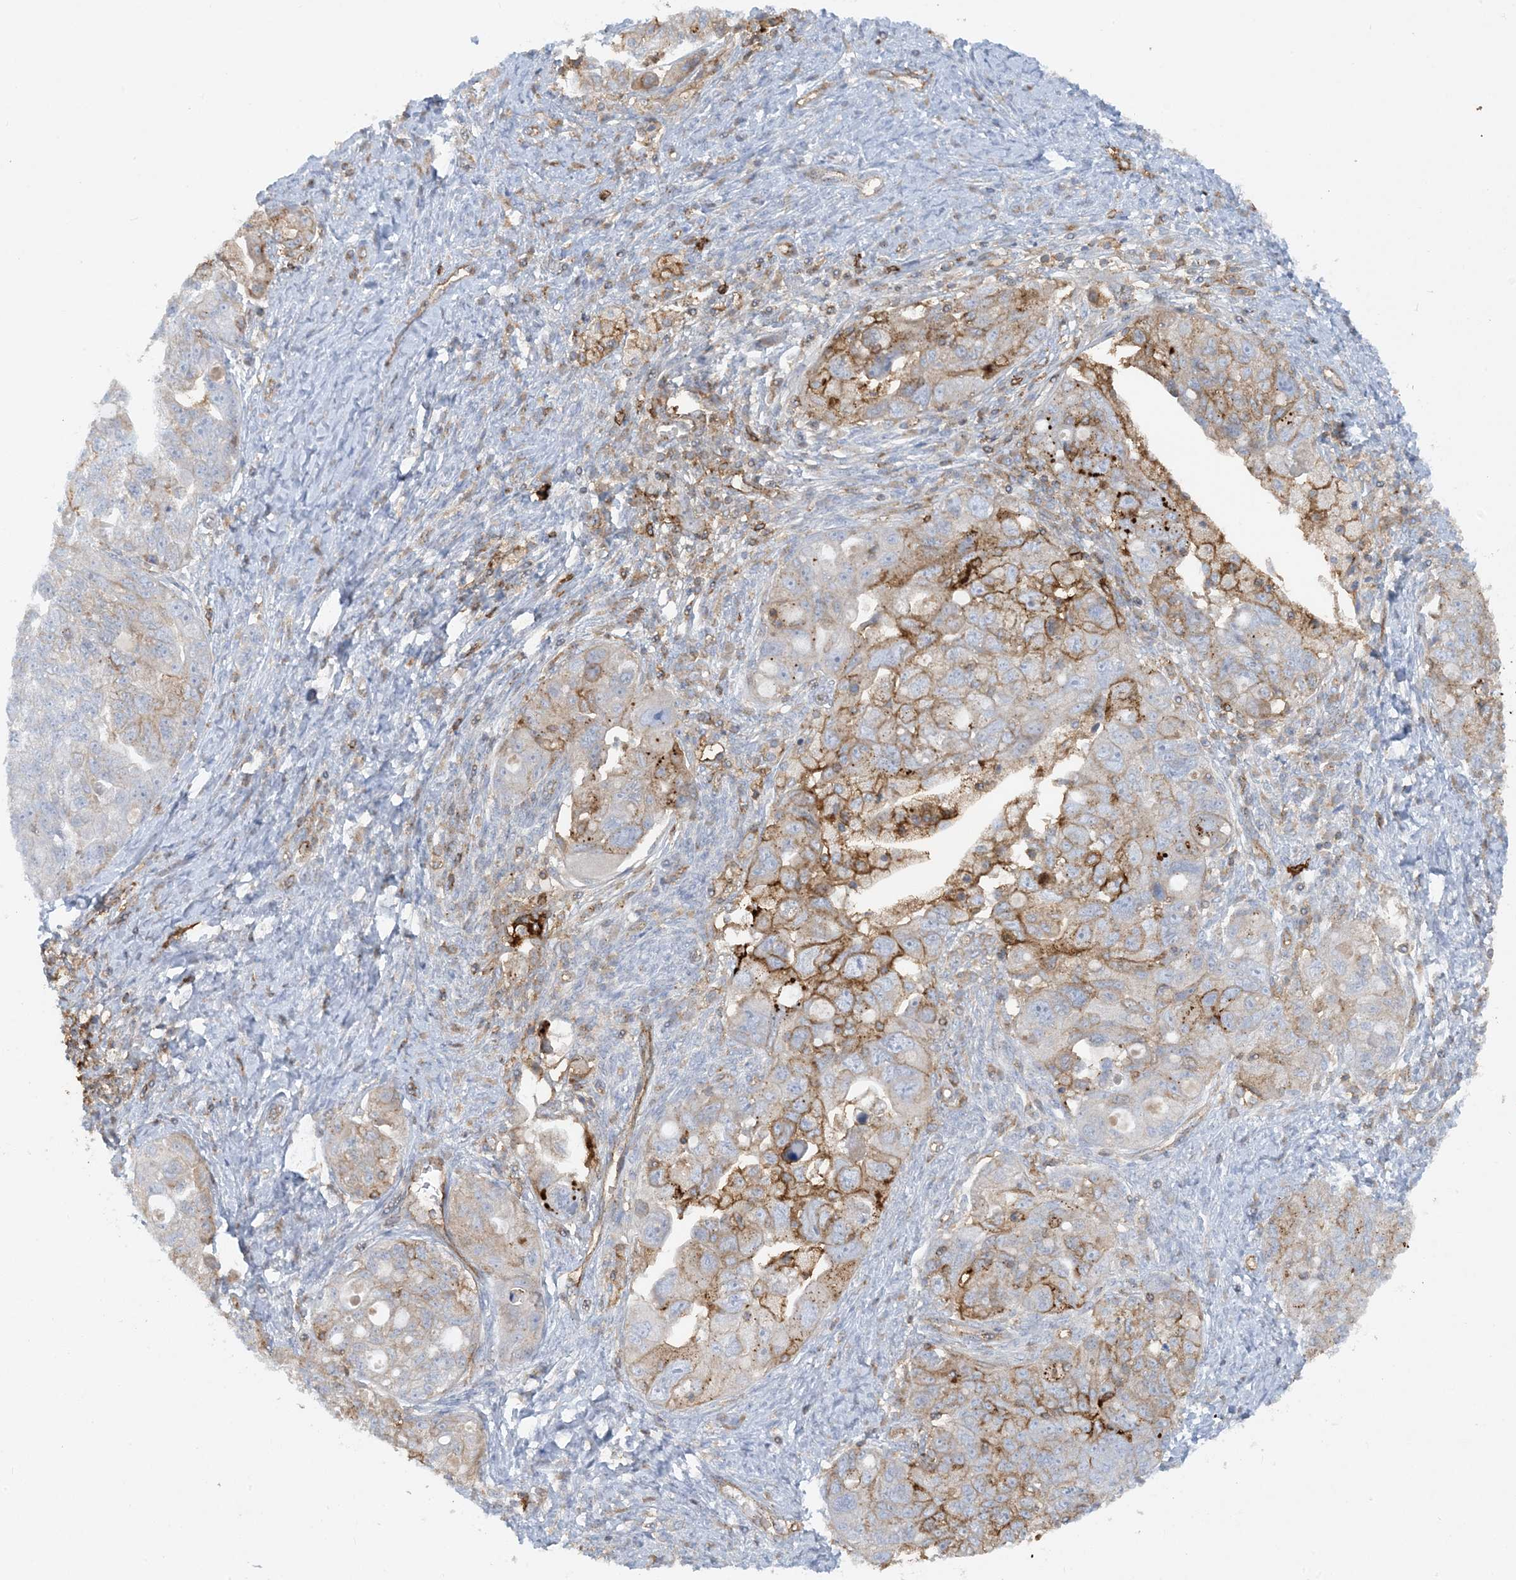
{"staining": {"intensity": "moderate", "quantity": "25%-75%", "location": "cytoplasmic/membranous"}, "tissue": "ovarian cancer", "cell_type": "Tumor cells", "image_type": "cancer", "snomed": [{"axis": "morphology", "description": "Carcinoma, NOS"}, {"axis": "morphology", "description": "Cystadenocarcinoma, serous, NOS"}, {"axis": "topography", "description": "Ovary"}], "caption": "Human ovarian cancer stained for a protein (brown) reveals moderate cytoplasmic/membranous positive staining in approximately 25%-75% of tumor cells.", "gene": "HLA-E", "patient": {"sex": "female", "age": 69}}